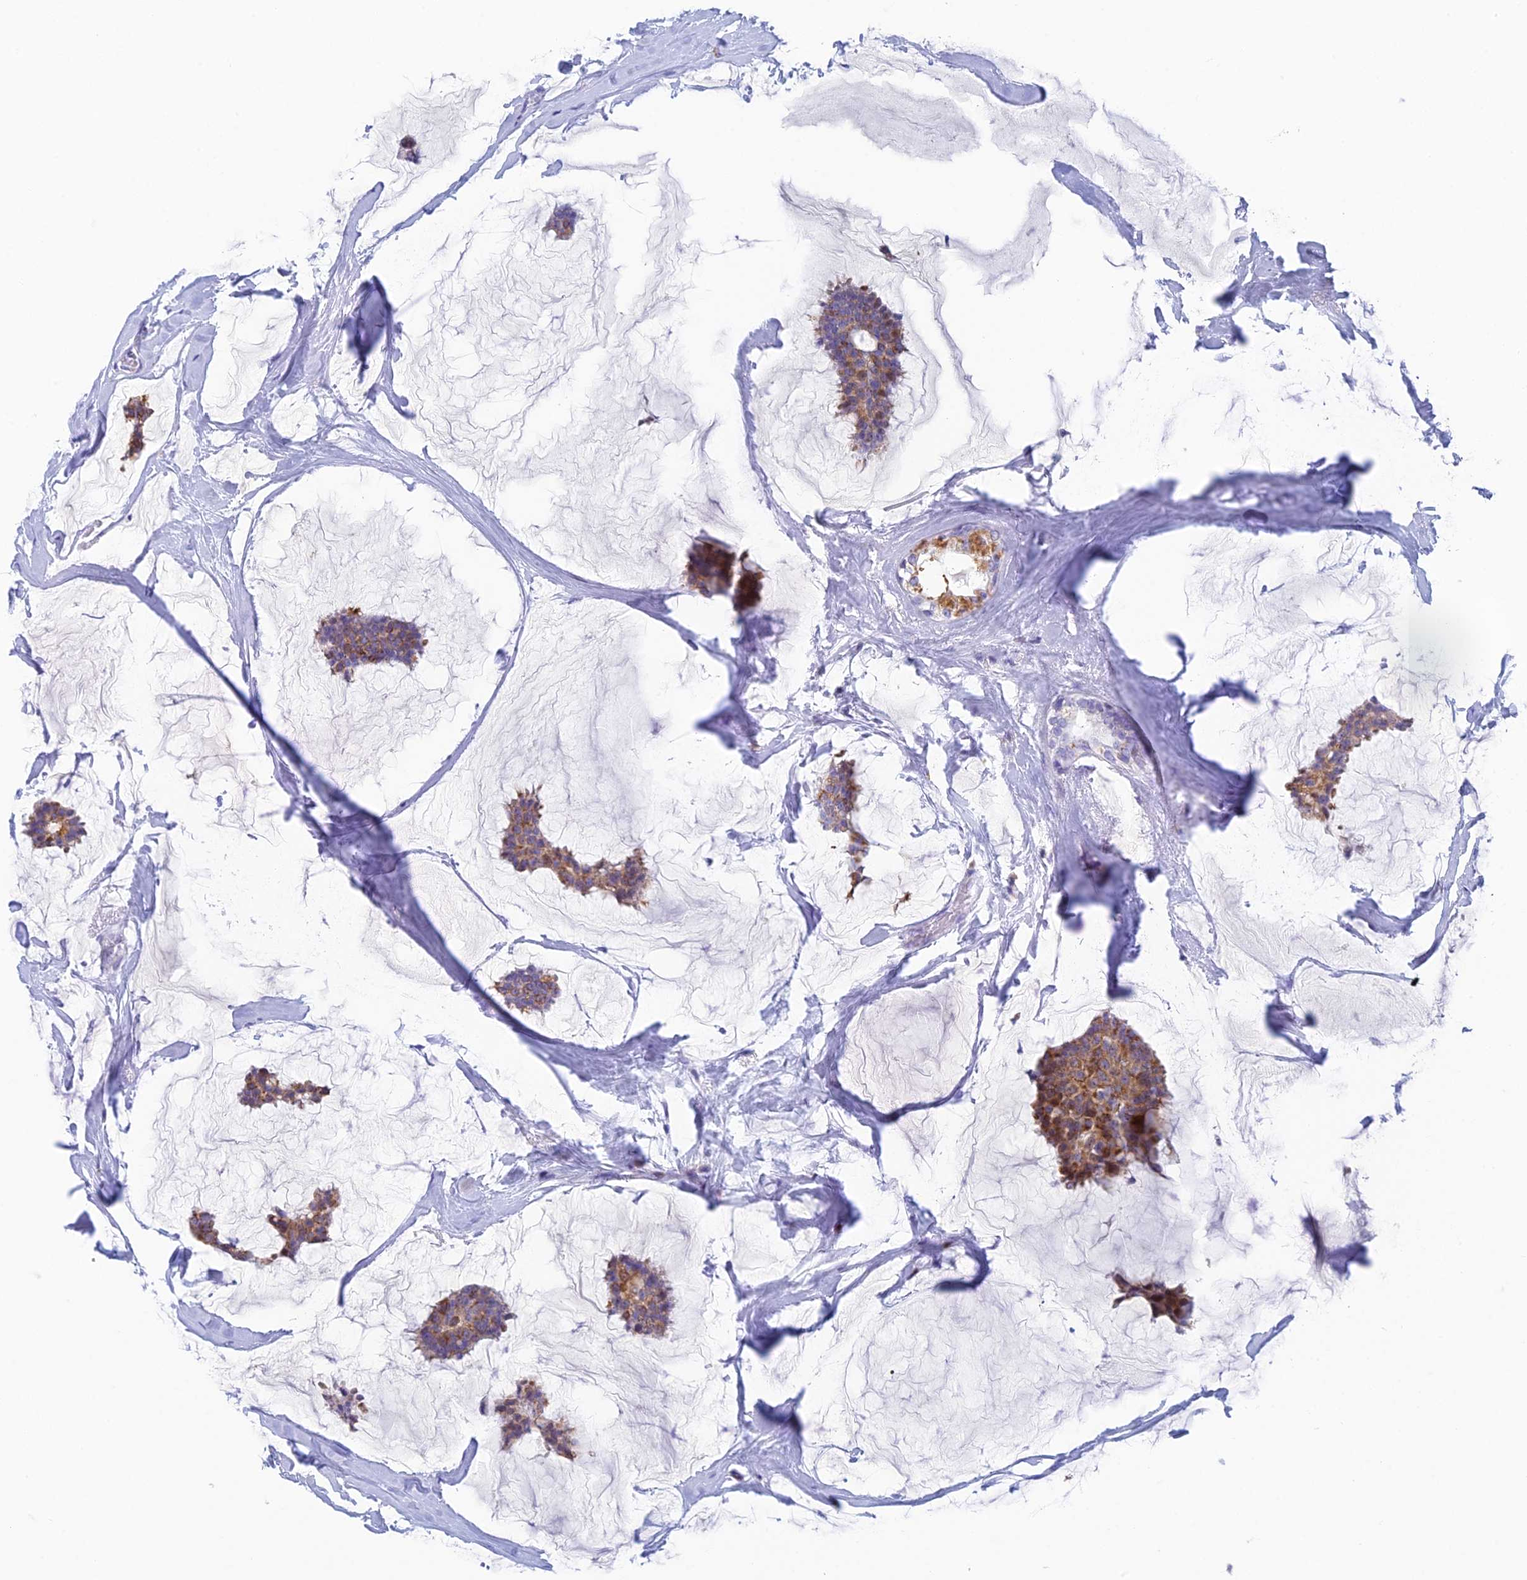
{"staining": {"intensity": "moderate", "quantity": ">75%", "location": "cytoplasmic/membranous"}, "tissue": "breast cancer", "cell_type": "Tumor cells", "image_type": "cancer", "snomed": [{"axis": "morphology", "description": "Duct carcinoma"}, {"axis": "topography", "description": "Breast"}], "caption": "High-power microscopy captured an immunohistochemistry histopathology image of invasive ductal carcinoma (breast), revealing moderate cytoplasmic/membranous staining in approximately >75% of tumor cells.", "gene": "REXO5", "patient": {"sex": "female", "age": 93}}